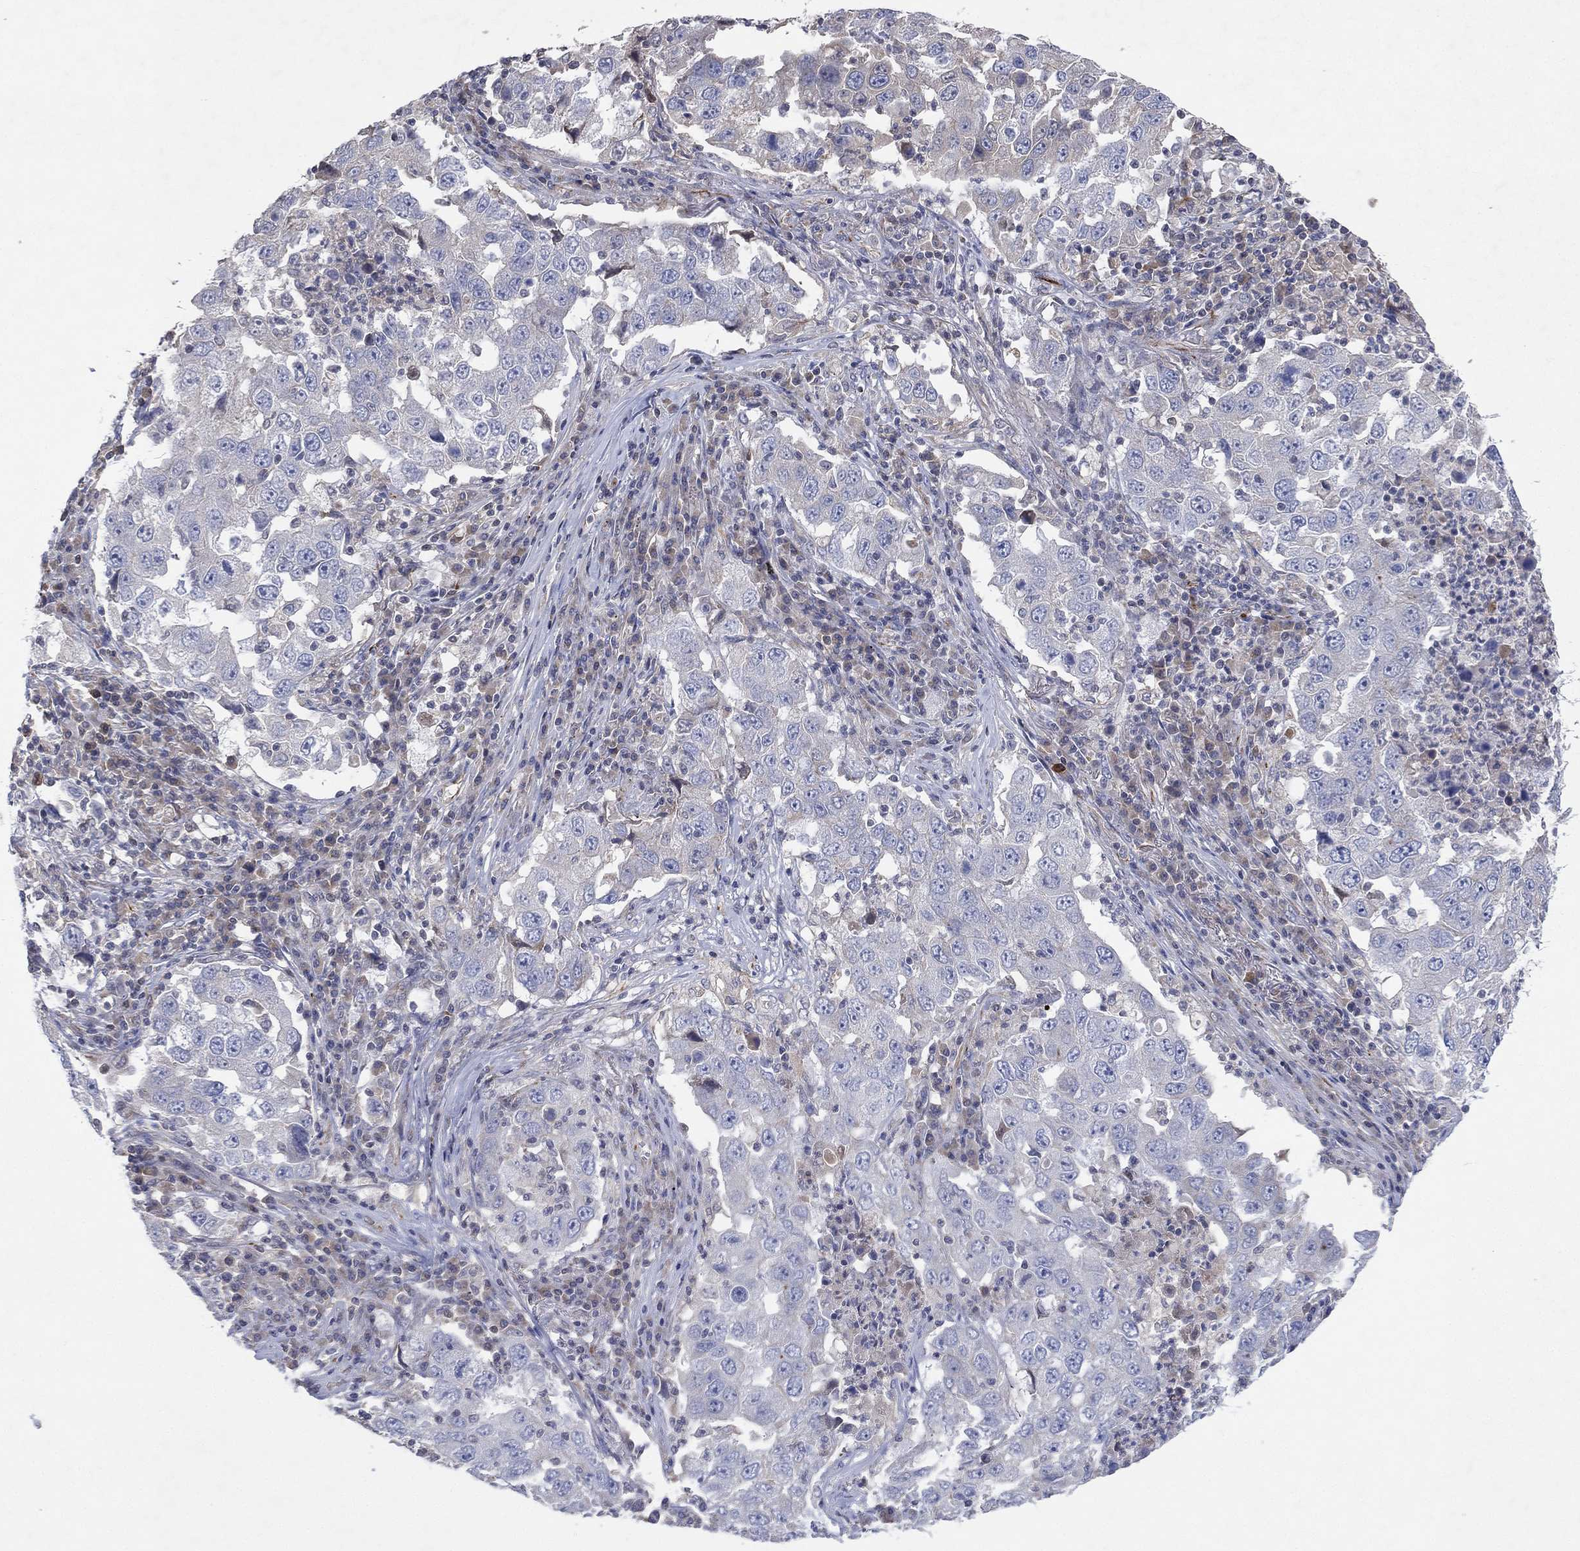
{"staining": {"intensity": "negative", "quantity": "none", "location": "none"}, "tissue": "lung cancer", "cell_type": "Tumor cells", "image_type": "cancer", "snomed": [{"axis": "morphology", "description": "Adenocarcinoma, NOS"}, {"axis": "topography", "description": "Lung"}], "caption": "Immunohistochemistry (IHC) of adenocarcinoma (lung) demonstrates no positivity in tumor cells. Brightfield microscopy of immunohistochemistry (IHC) stained with DAB (brown) and hematoxylin (blue), captured at high magnification.", "gene": "FLI1", "patient": {"sex": "male", "age": 73}}